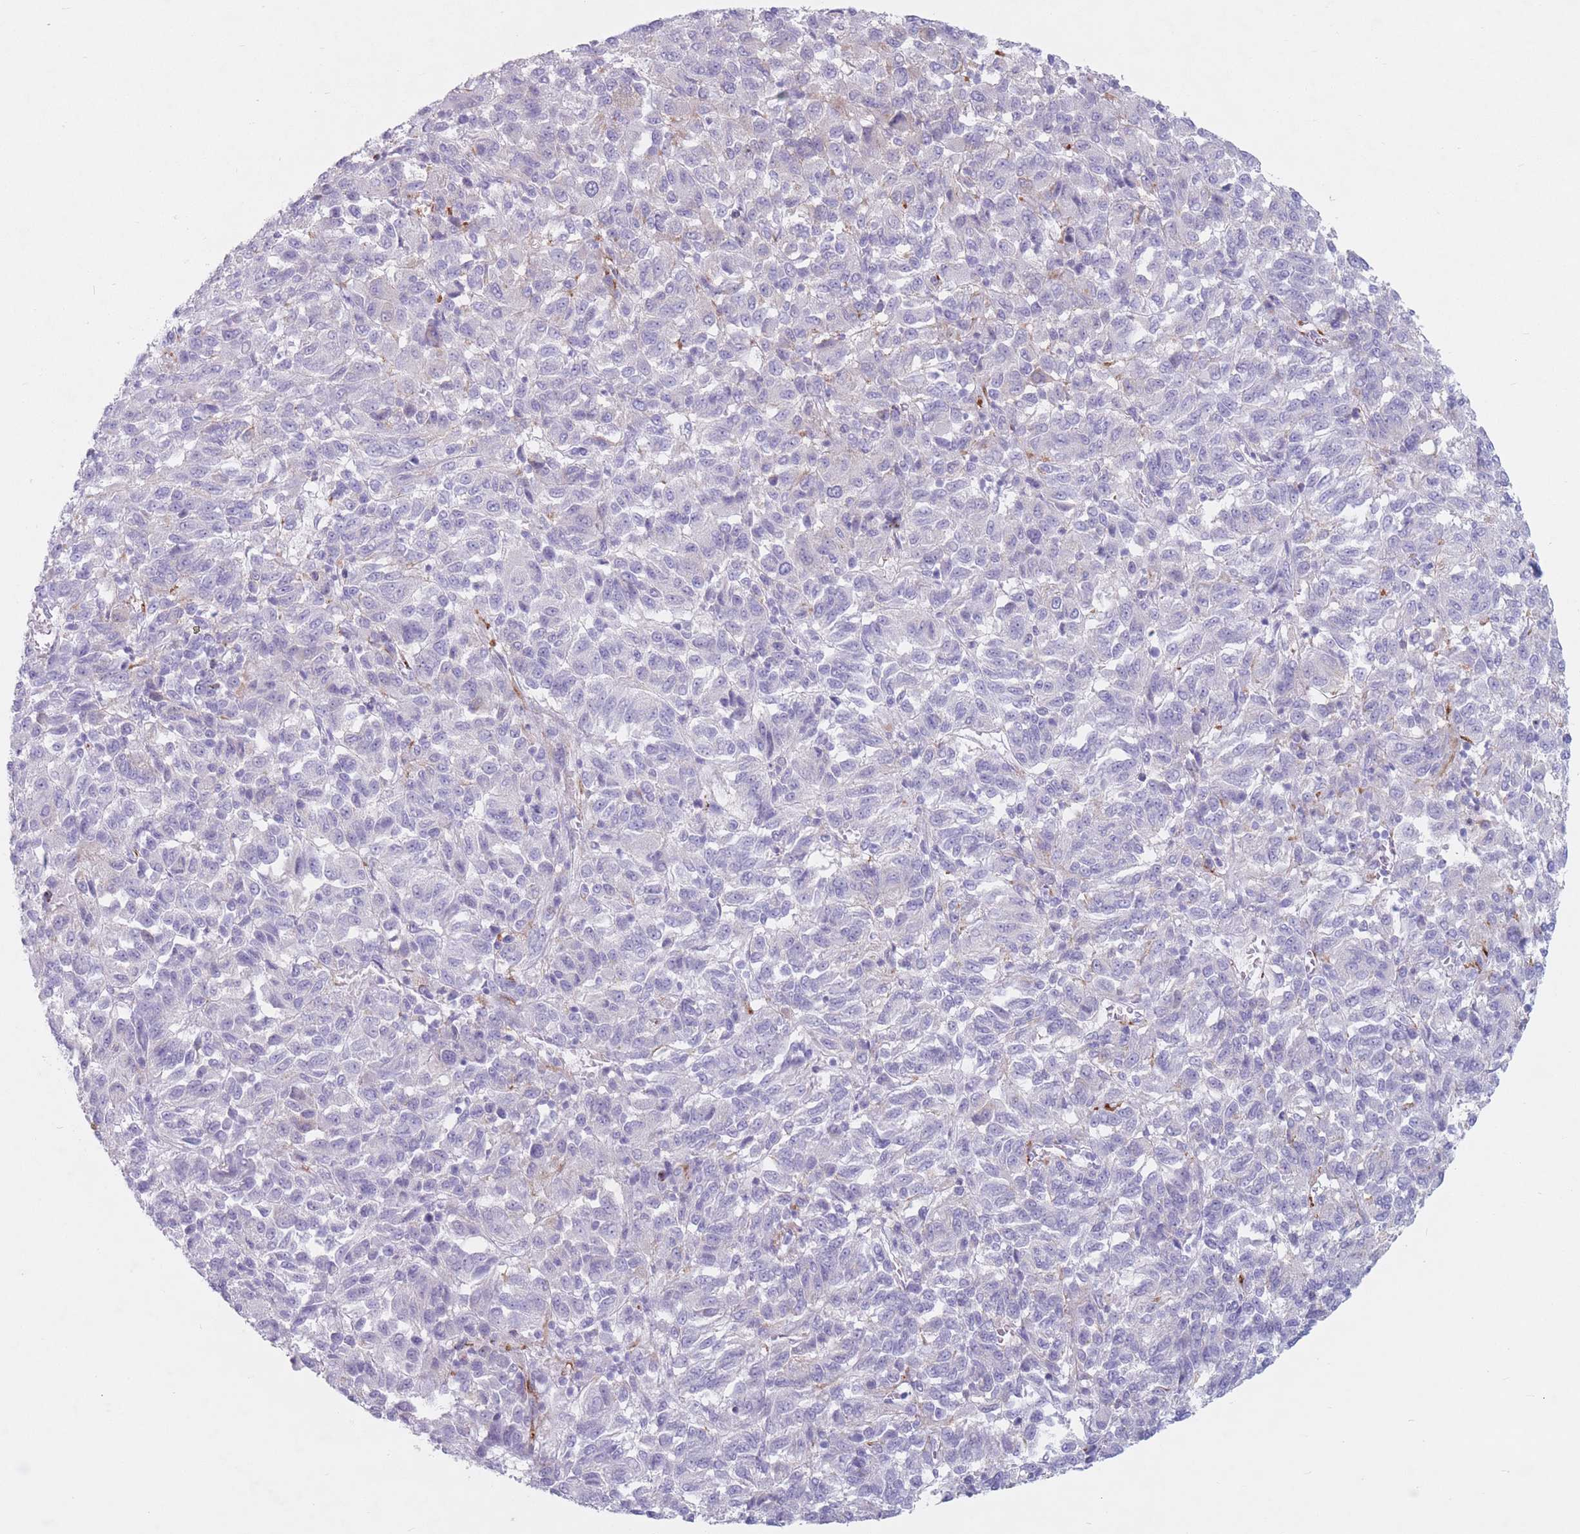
{"staining": {"intensity": "negative", "quantity": "none", "location": "none"}, "tissue": "melanoma", "cell_type": "Tumor cells", "image_type": "cancer", "snomed": [{"axis": "morphology", "description": "Malignant melanoma, Metastatic site"}, {"axis": "topography", "description": "Lung"}], "caption": "Malignant melanoma (metastatic site) was stained to show a protein in brown. There is no significant expression in tumor cells. (DAB (3,3'-diaminobenzidine) IHC visualized using brightfield microscopy, high magnification).", "gene": "ST3GAL5", "patient": {"sex": "male", "age": 64}}